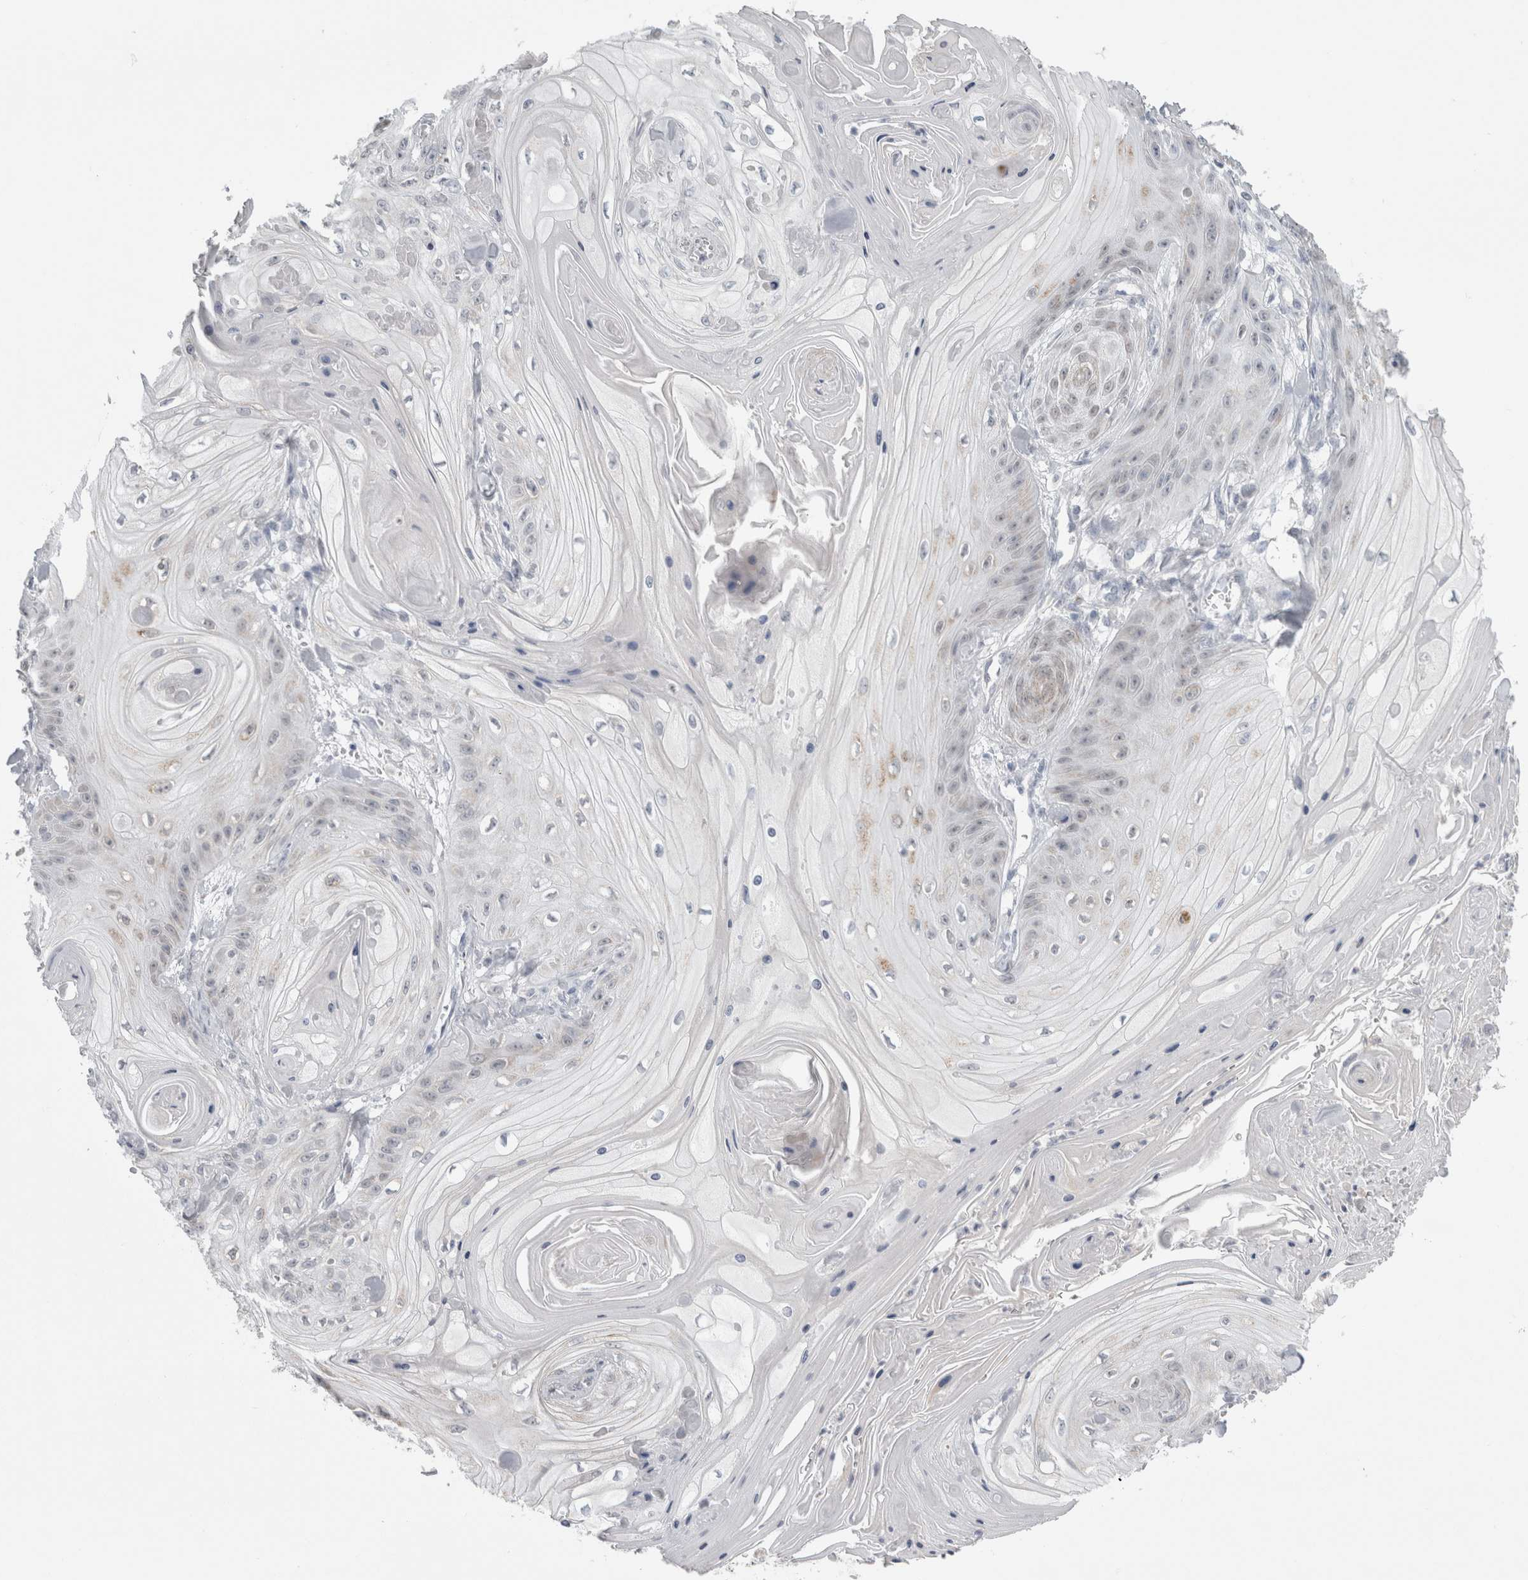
{"staining": {"intensity": "negative", "quantity": "none", "location": "none"}, "tissue": "skin cancer", "cell_type": "Tumor cells", "image_type": "cancer", "snomed": [{"axis": "morphology", "description": "Squamous cell carcinoma, NOS"}, {"axis": "topography", "description": "Skin"}], "caption": "Immunohistochemical staining of human skin cancer (squamous cell carcinoma) demonstrates no significant expression in tumor cells.", "gene": "PLIN1", "patient": {"sex": "male", "age": 74}}